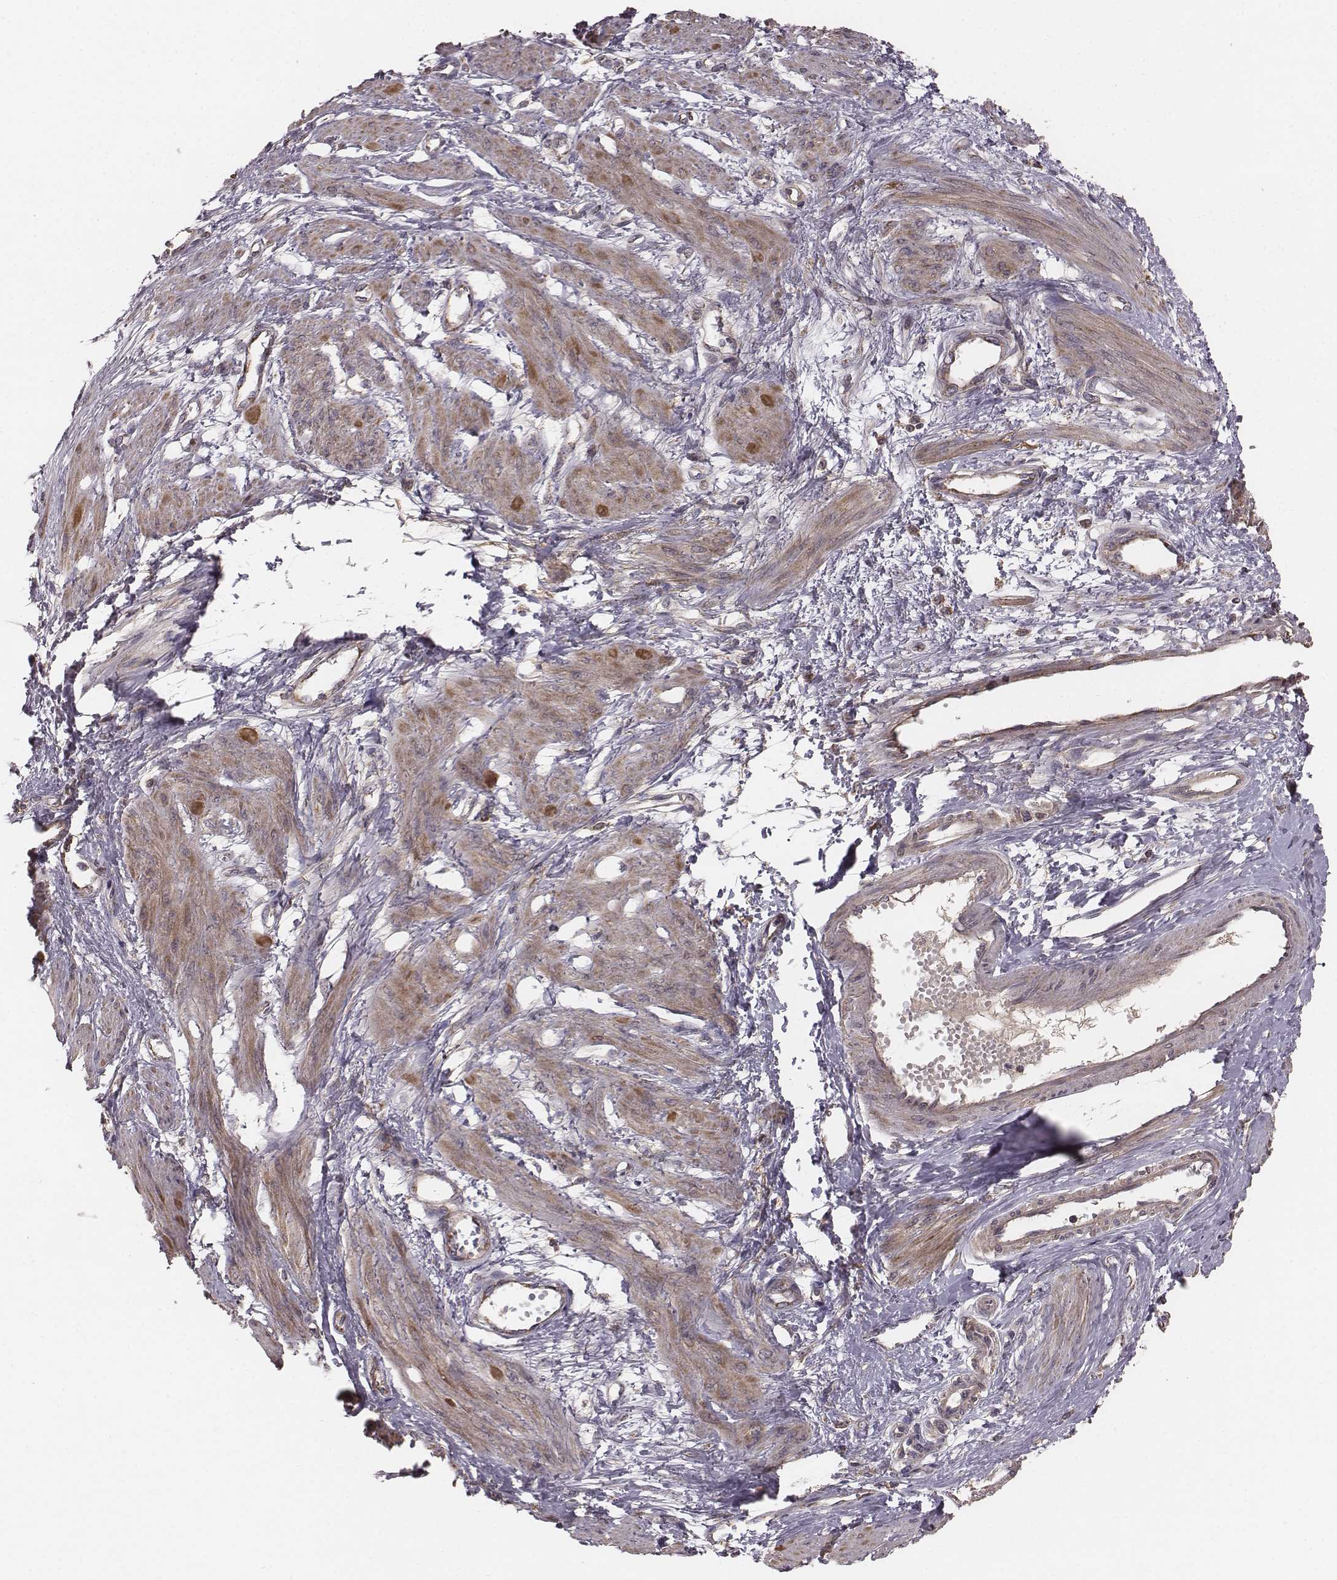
{"staining": {"intensity": "moderate", "quantity": ">75%", "location": "cytoplasmic/membranous"}, "tissue": "smooth muscle", "cell_type": "Smooth muscle cells", "image_type": "normal", "snomed": [{"axis": "morphology", "description": "Normal tissue, NOS"}, {"axis": "topography", "description": "Smooth muscle"}, {"axis": "topography", "description": "Uterus"}], "caption": "Normal smooth muscle was stained to show a protein in brown. There is medium levels of moderate cytoplasmic/membranous staining in about >75% of smooth muscle cells.", "gene": "PDCD2L", "patient": {"sex": "female", "age": 39}}